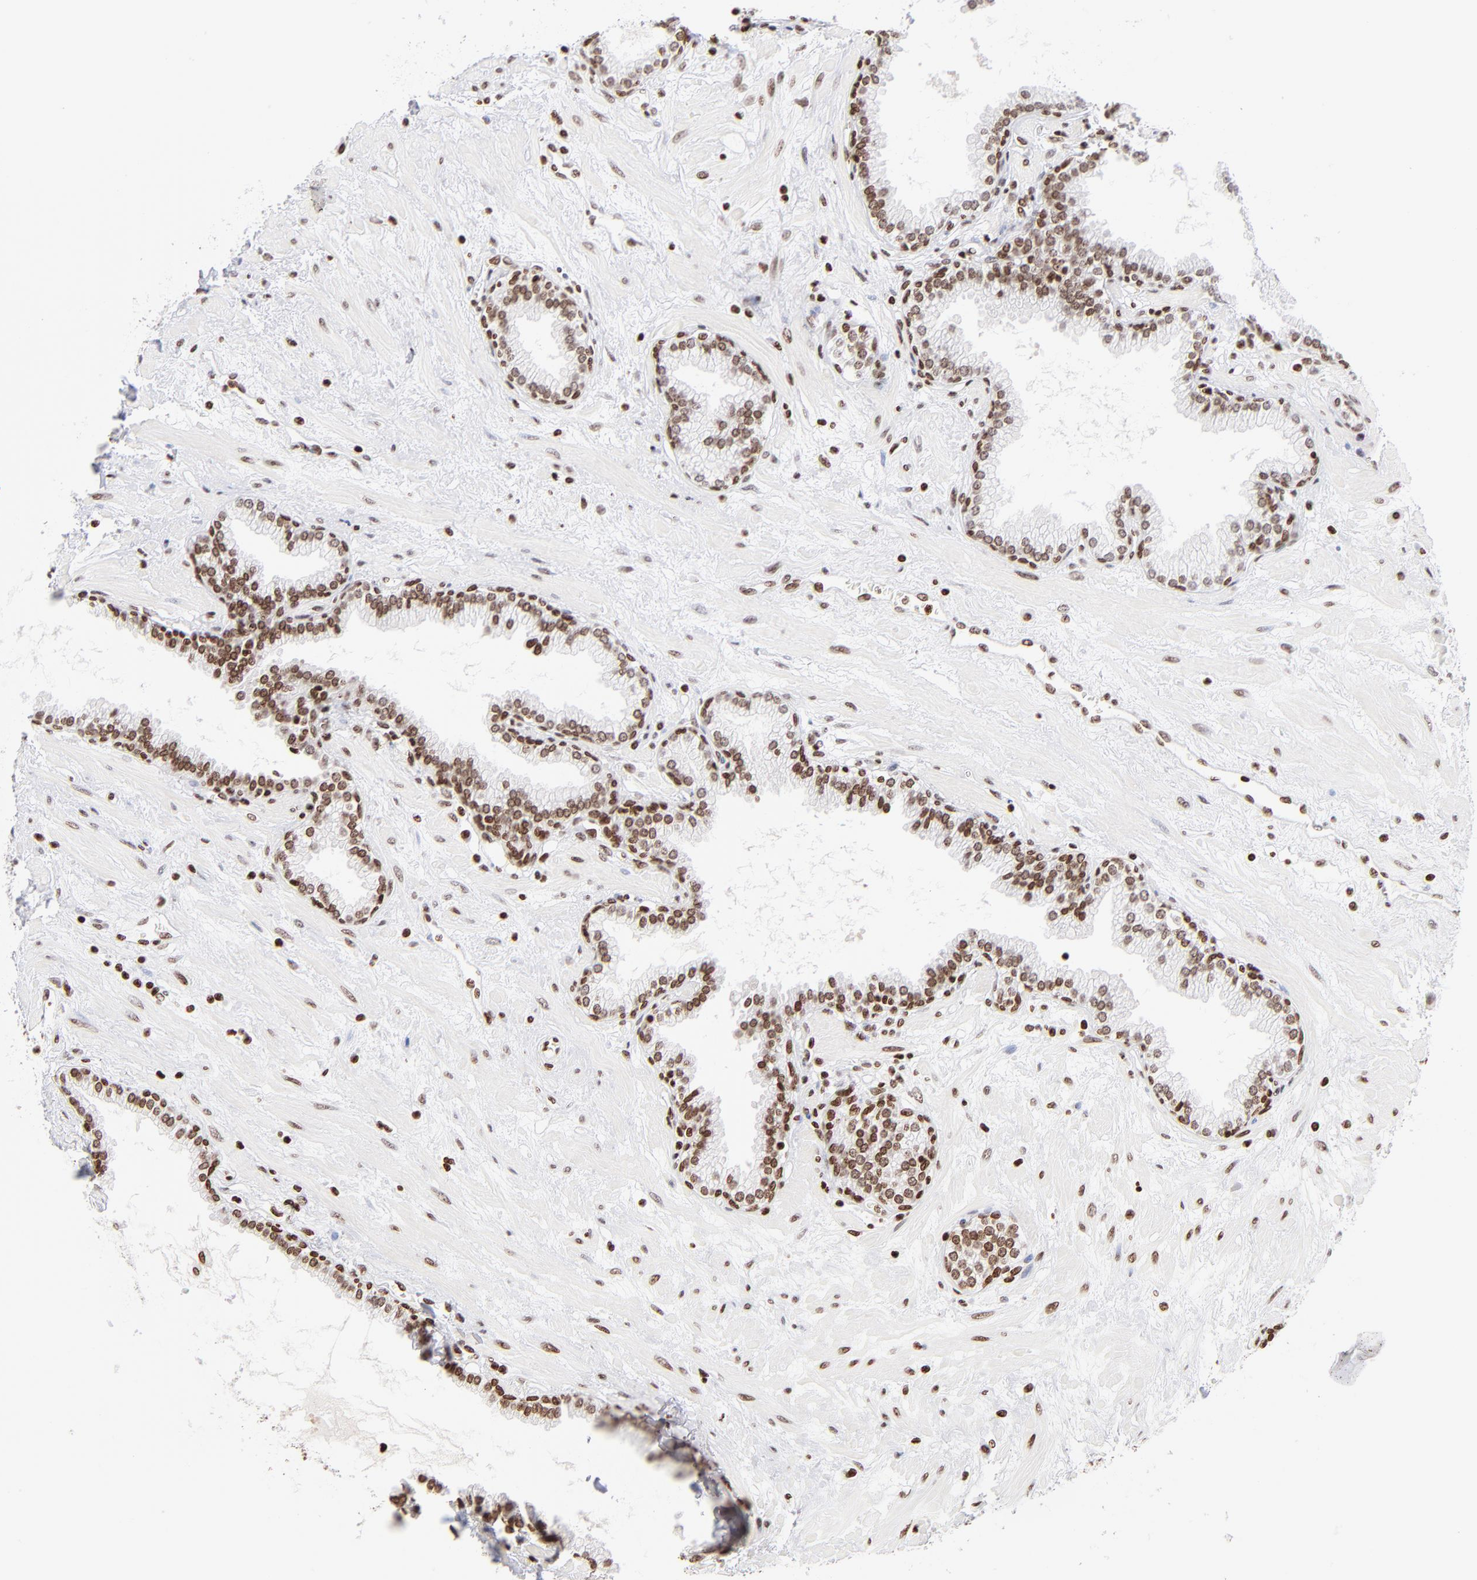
{"staining": {"intensity": "moderate", "quantity": ">75%", "location": "nuclear"}, "tissue": "prostate", "cell_type": "Glandular cells", "image_type": "normal", "snomed": [{"axis": "morphology", "description": "Normal tissue, NOS"}, {"axis": "topography", "description": "Prostate"}], "caption": "This micrograph shows immunohistochemistry staining of benign prostate, with medium moderate nuclear positivity in approximately >75% of glandular cells.", "gene": "RTL4", "patient": {"sex": "male", "age": 64}}